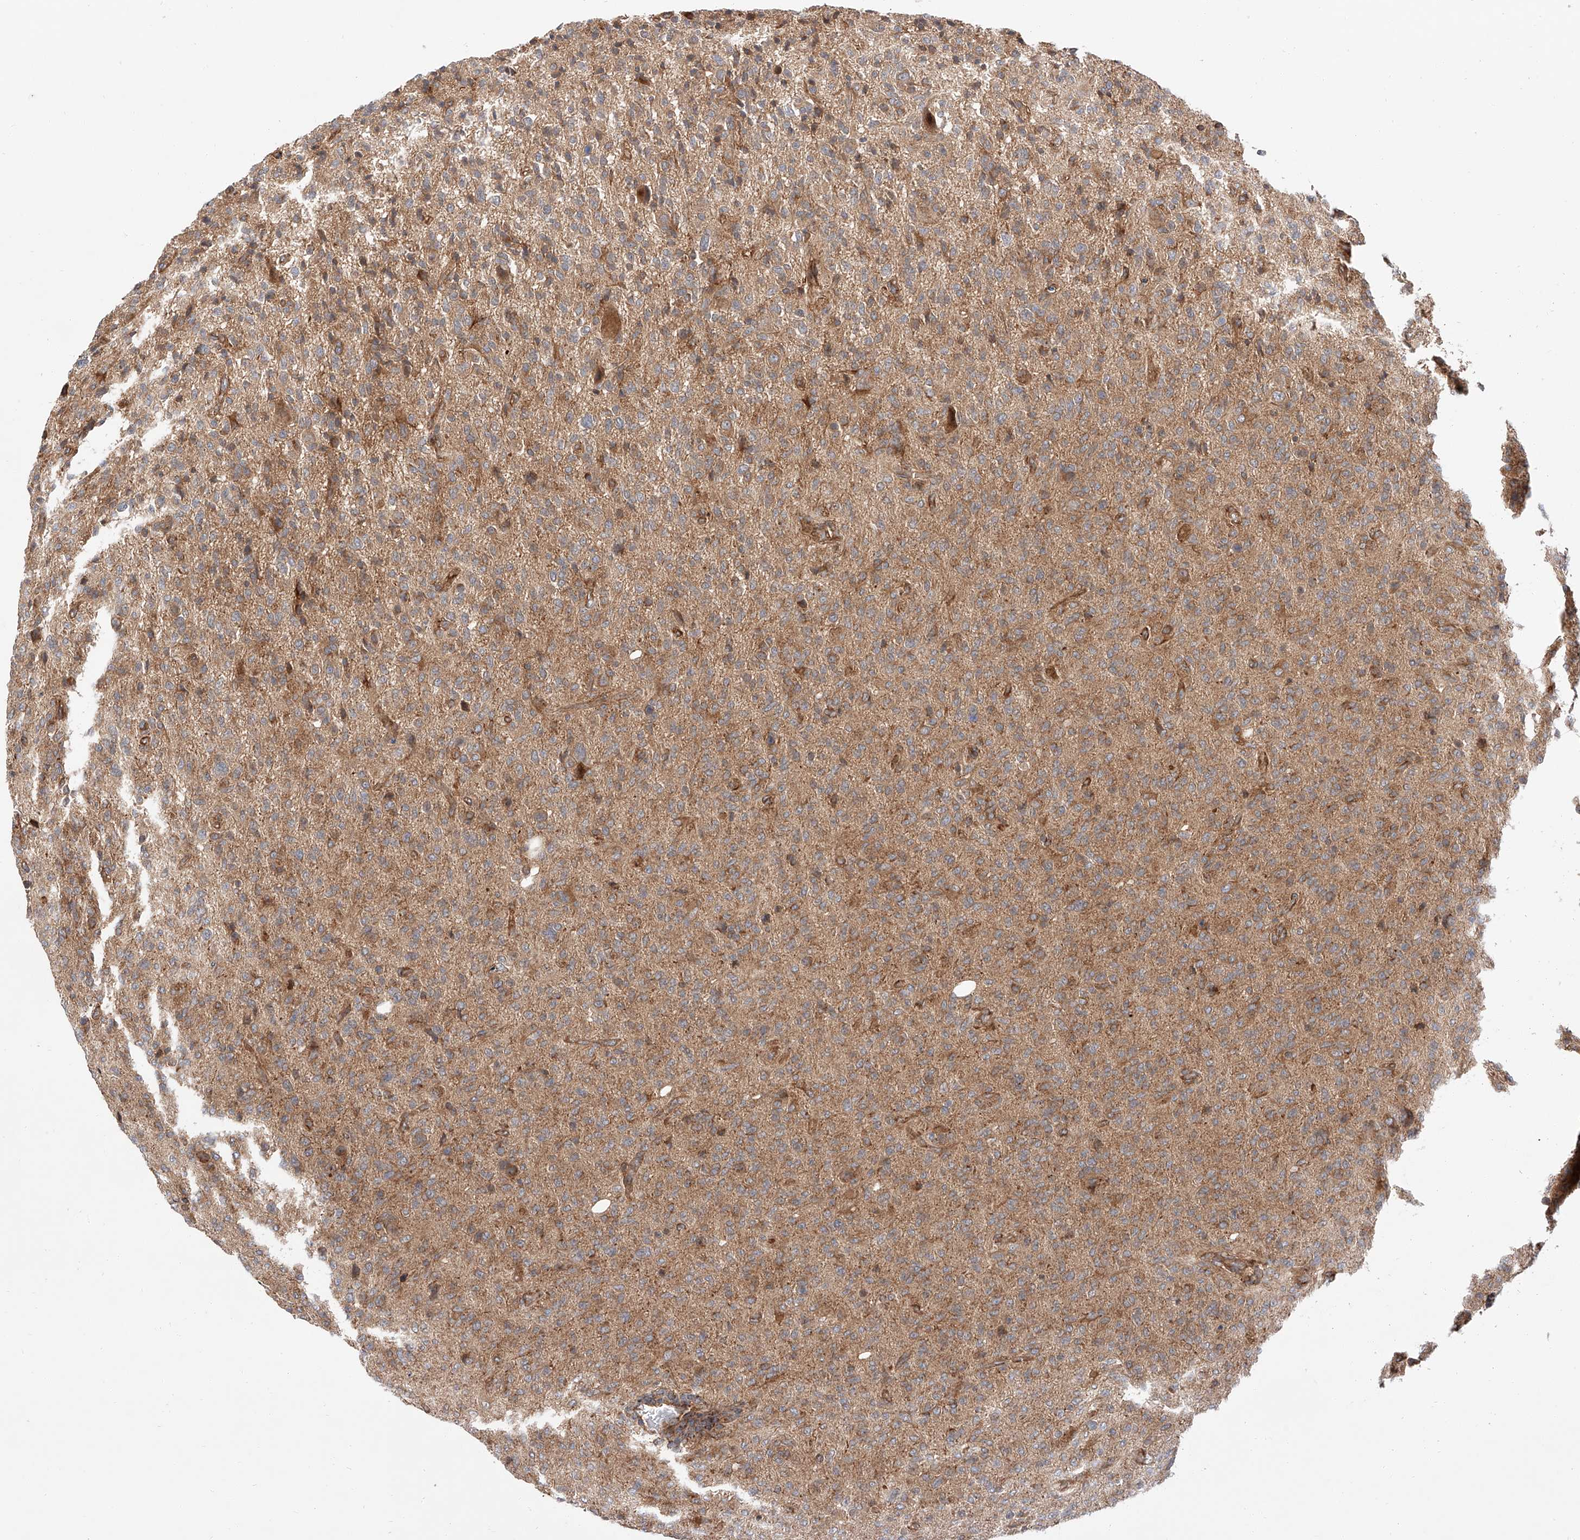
{"staining": {"intensity": "moderate", "quantity": "25%-75%", "location": "cytoplasmic/membranous"}, "tissue": "glioma", "cell_type": "Tumor cells", "image_type": "cancer", "snomed": [{"axis": "morphology", "description": "Glioma, malignant, High grade"}, {"axis": "topography", "description": "Brain"}], "caption": "Glioma tissue shows moderate cytoplasmic/membranous positivity in approximately 25%-75% of tumor cells", "gene": "ISCA2", "patient": {"sex": "female", "age": 57}}